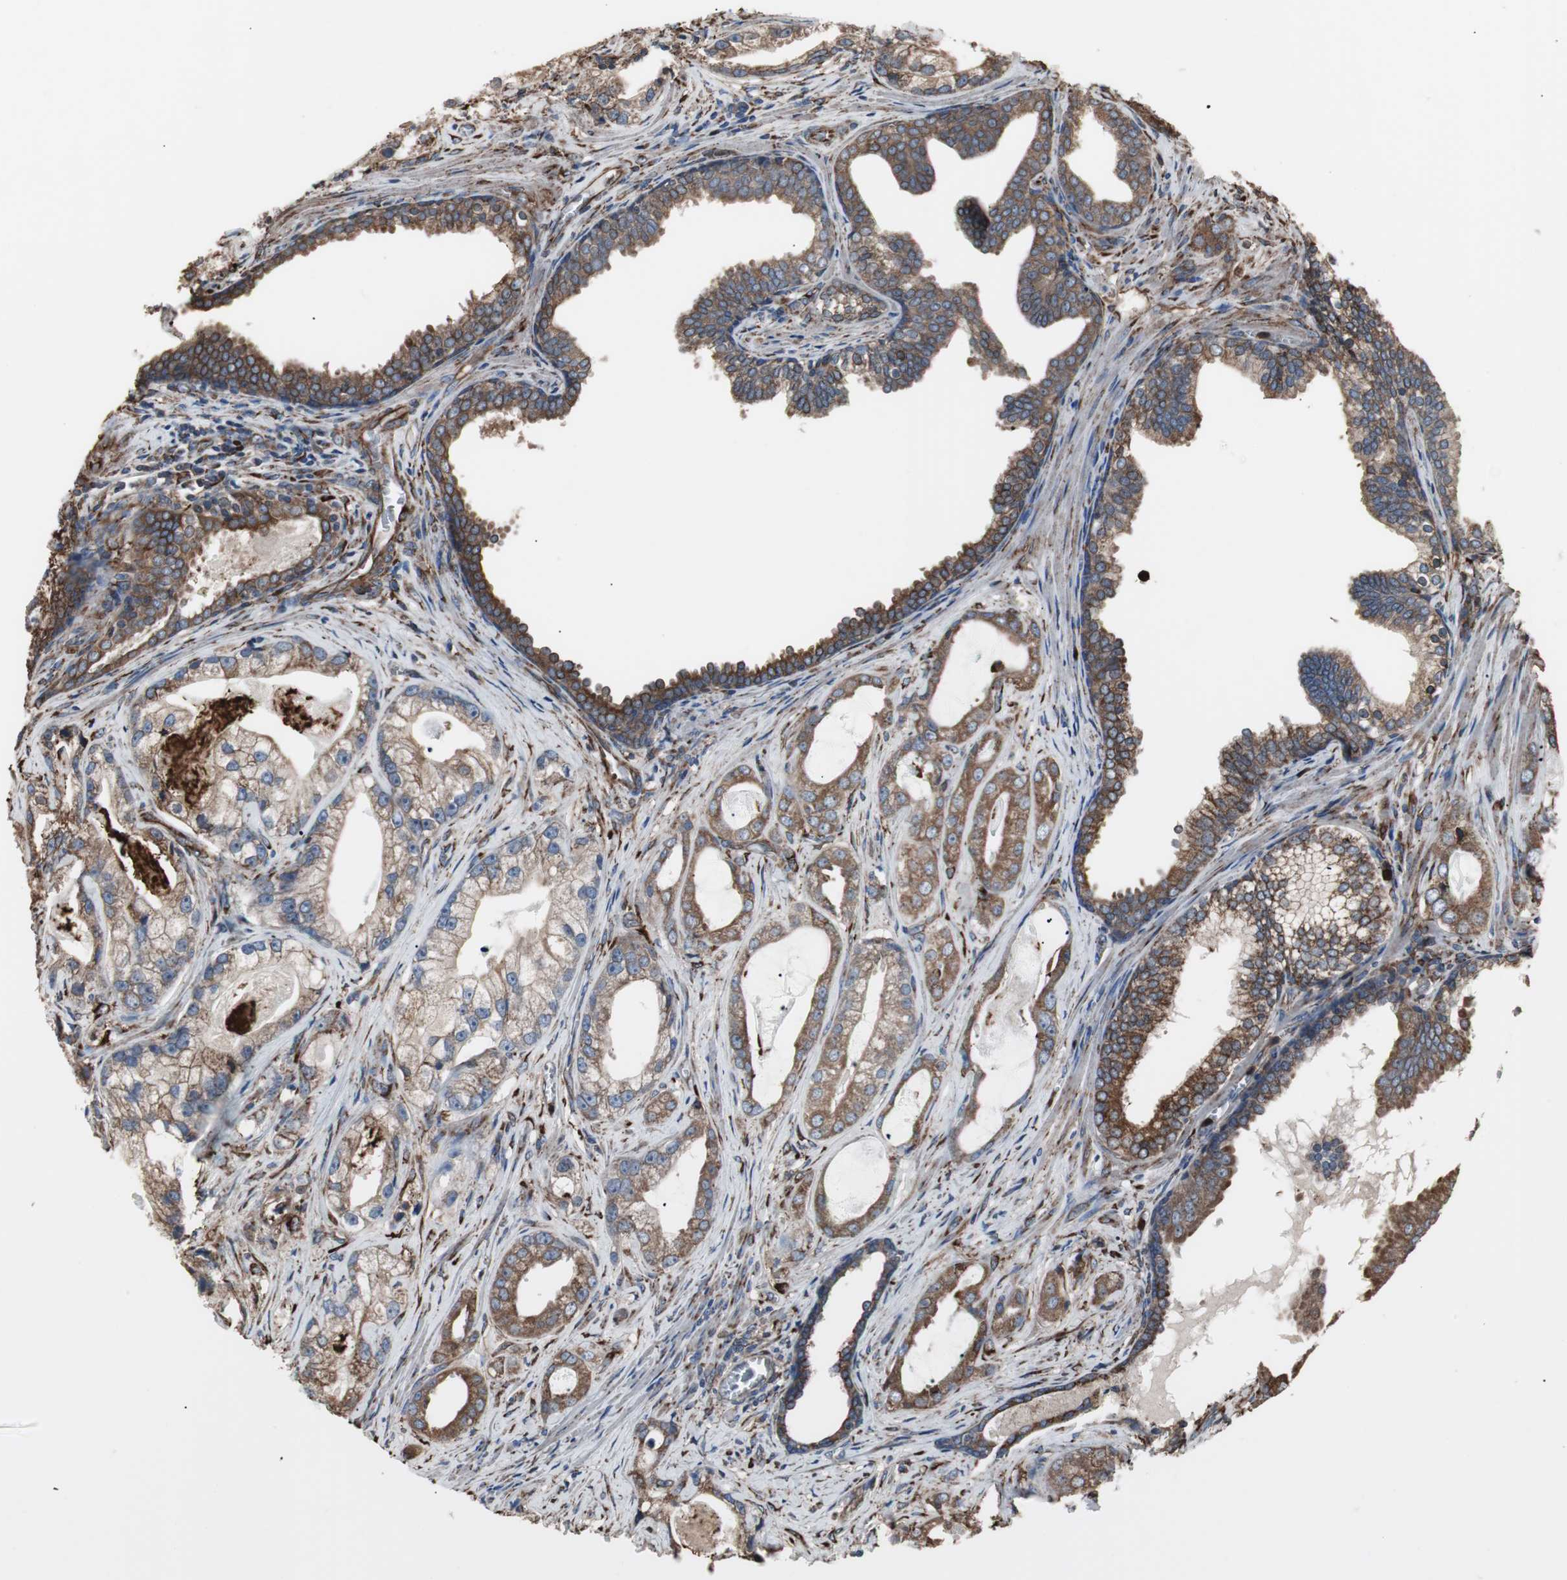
{"staining": {"intensity": "moderate", "quantity": ">75%", "location": "cytoplasmic/membranous"}, "tissue": "prostate cancer", "cell_type": "Tumor cells", "image_type": "cancer", "snomed": [{"axis": "morphology", "description": "Adenocarcinoma, Low grade"}, {"axis": "topography", "description": "Prostate"}], "caption": "Protein expression analysis of prostate adenocarcinoma (low-grade) exhibits moderate cytoplasmic/membranous staining in approximately >75% of tumor cells. (IHC, brightfield microscopy, high magnification).", "gene": "CALU", "patient": {"sex": "male", "age": 59}}